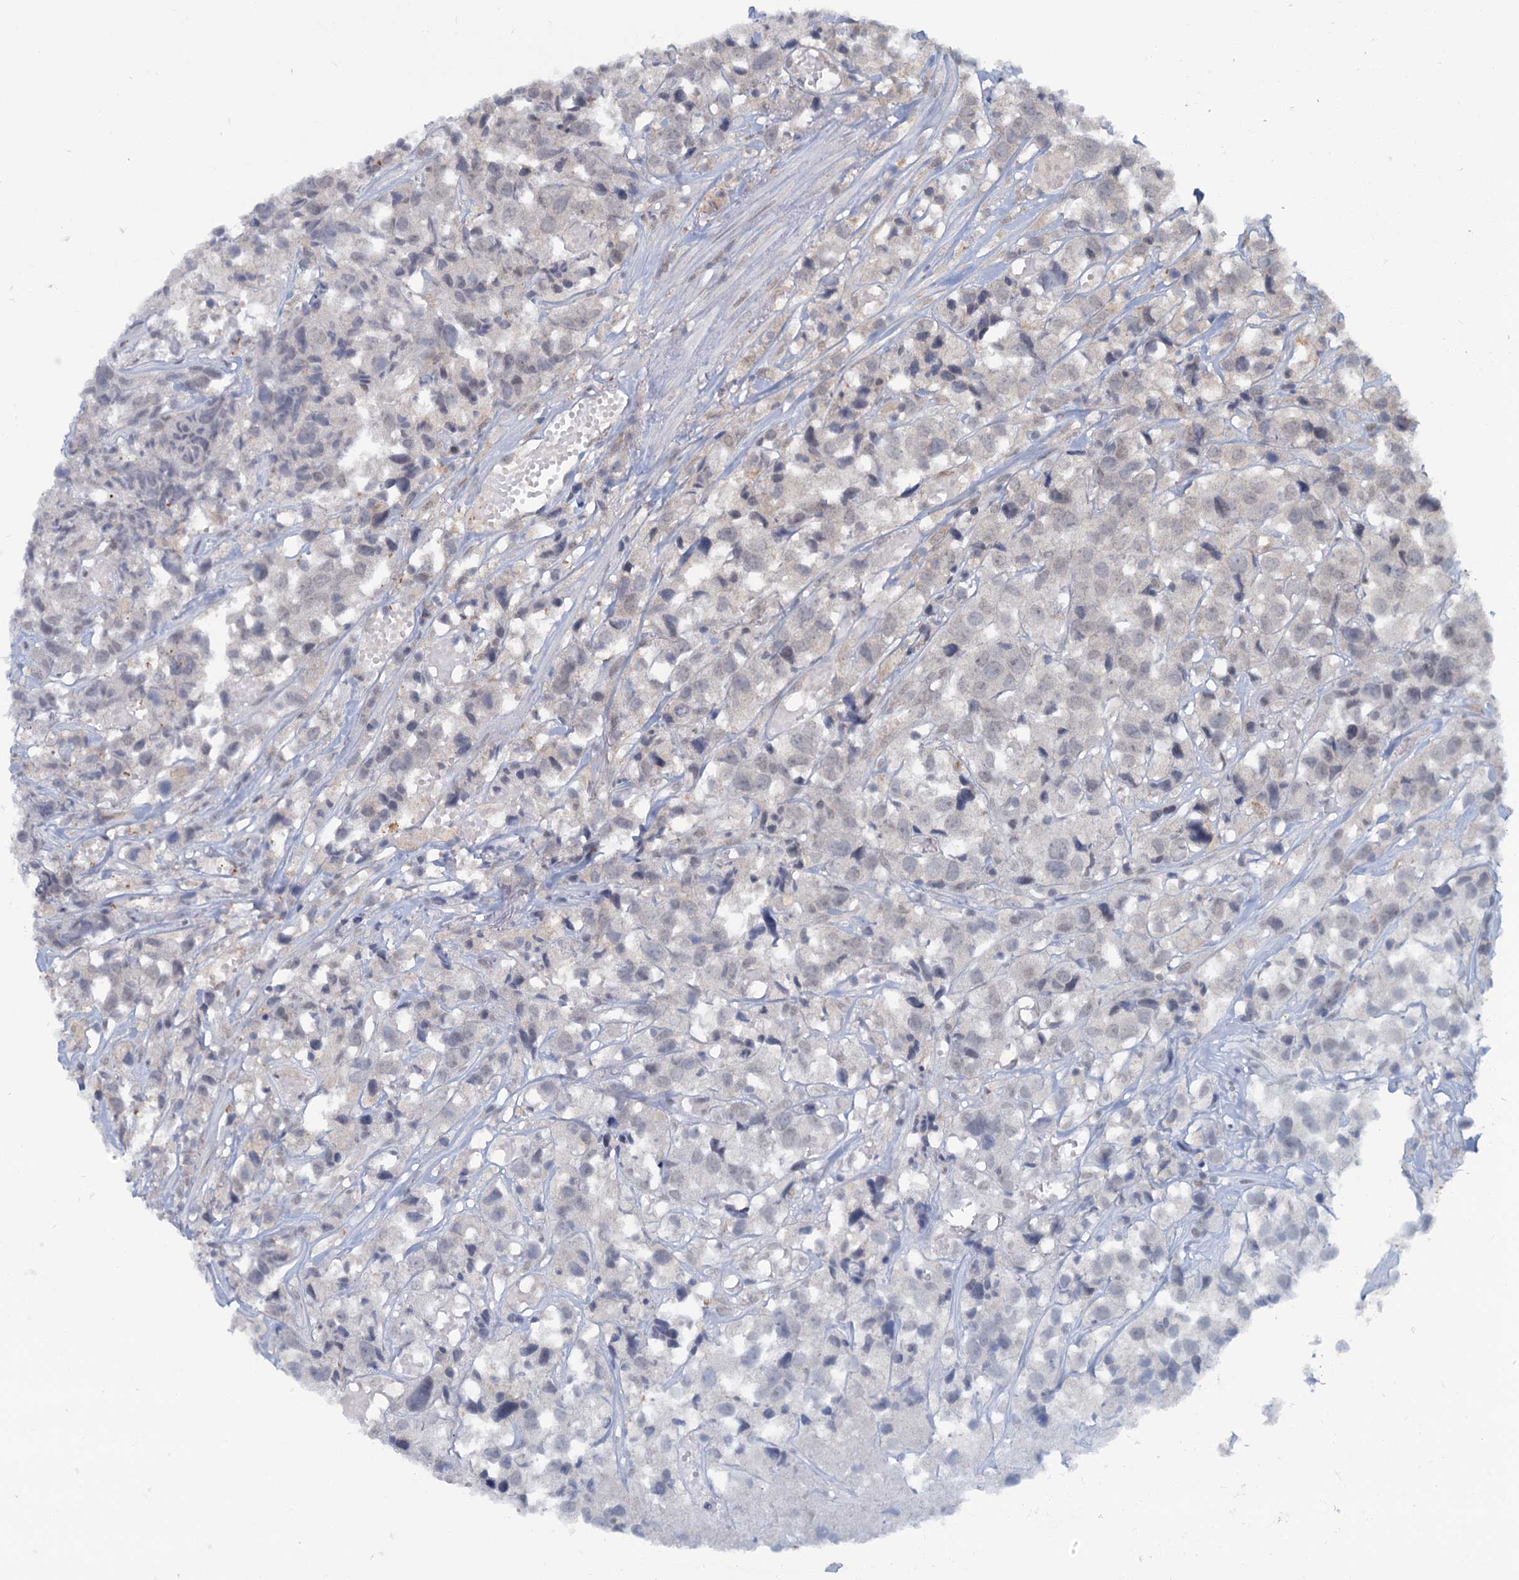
{"staining": {"intensity": "negative", "quantity": "none", "location": "none"}, "tissue": "urothelial cancer", "cell_type": "Tumor cells", "image_type": "cancer", "snomed": [{"axis": "morphology", "description": "Urothelial carcinoma, High grade"}, {"axis": "topography", "description": "Urinary bladder"}], "caption": "An image of urothelial cancer stained for a protein demonstrates no brown staining in tumor cells. (IHC, brightfield microscopy, high magnification).", "gene": "C1D", "patient": {"sex": "female", "age": 75}}